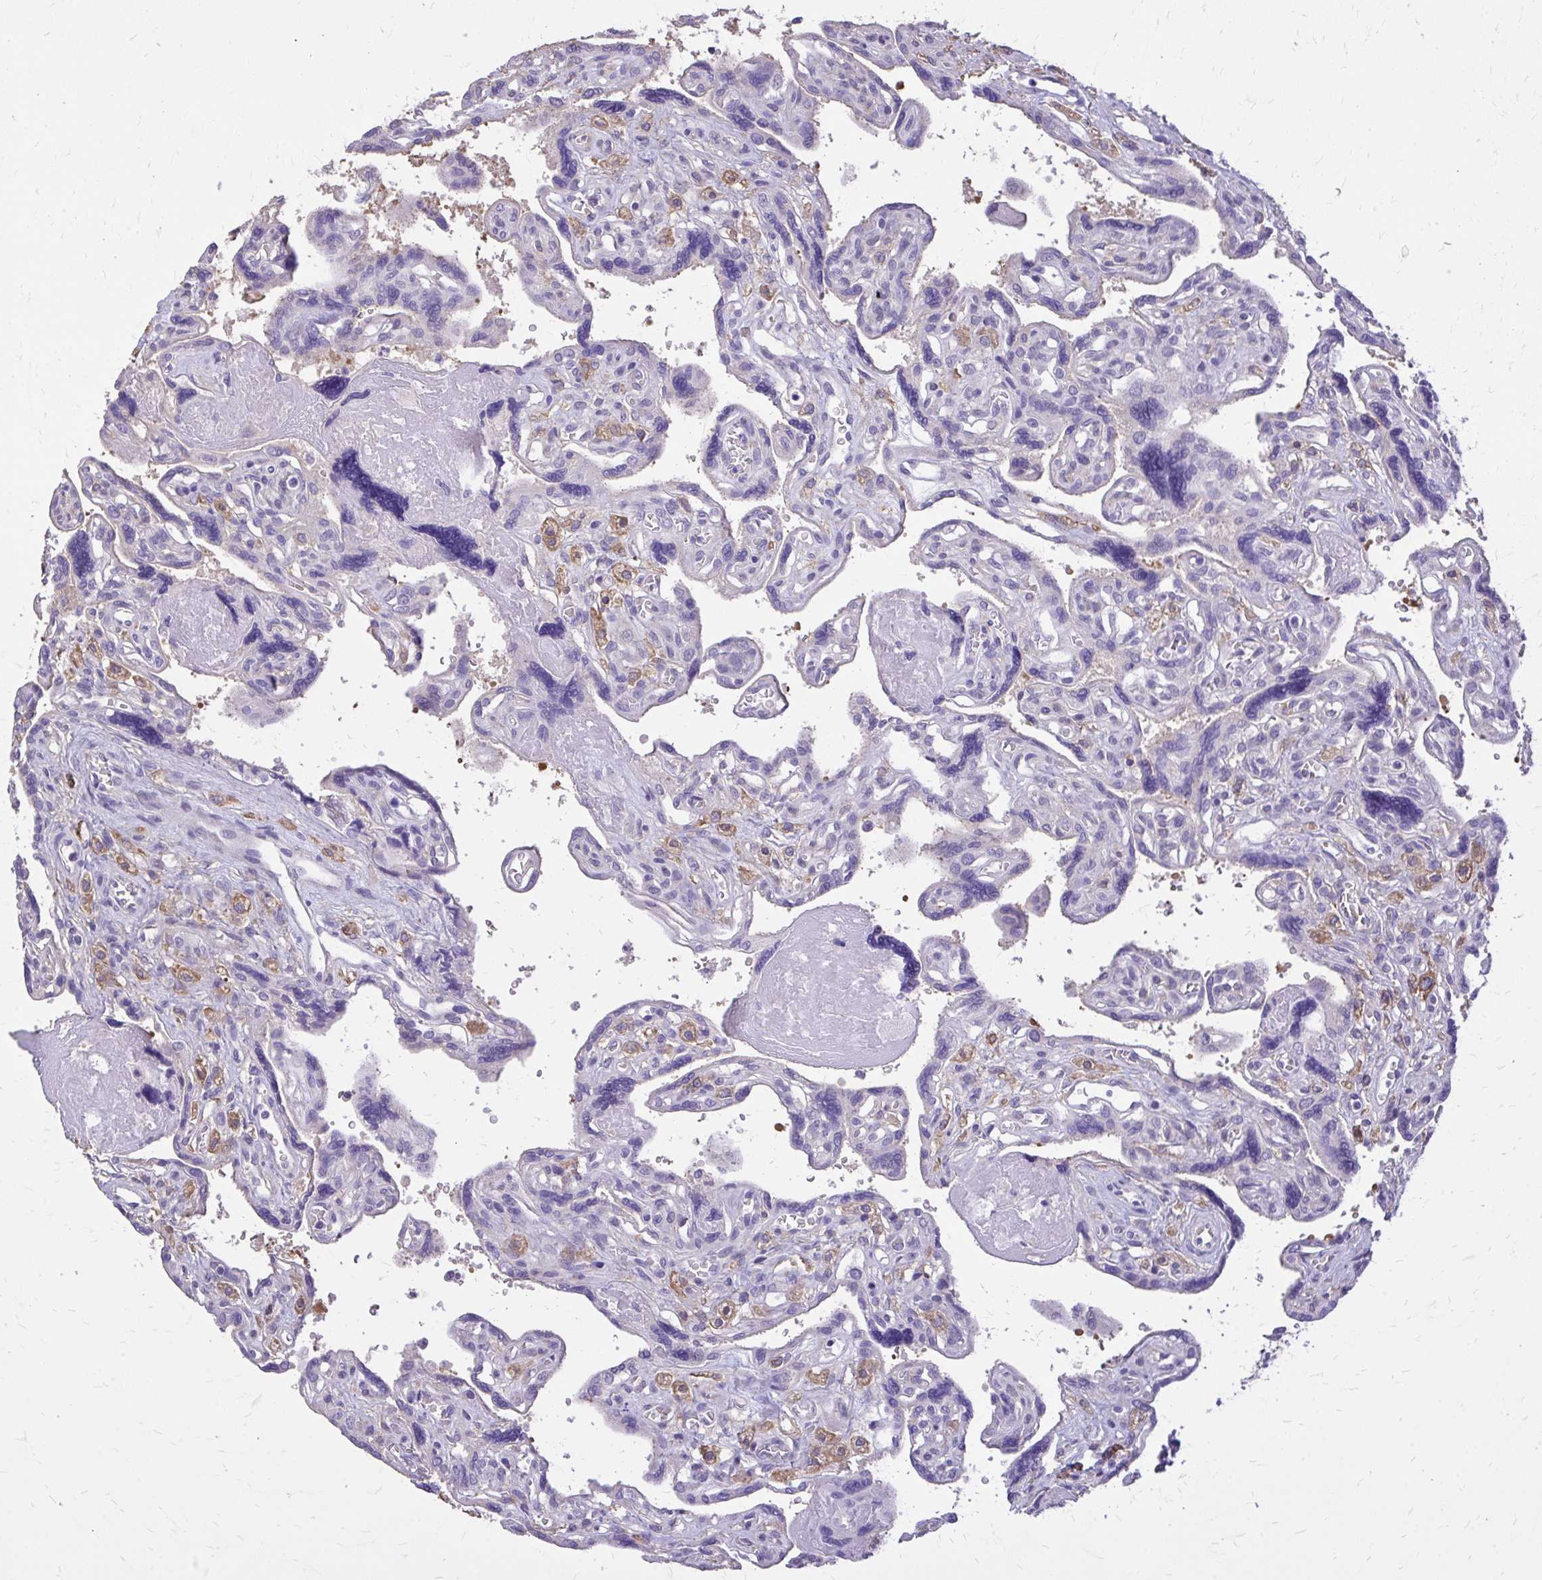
{"staining": {"intensity": "moderate", "quantity": "<25%", "location": "cytoplasmic/membranous"}, "tissue": "placenta", "cell_type": "Decidual cells", "image_type": "normal", "snomed": [{"axis": "morphology", "description": "Normal tissue, NOS"}, {"axis": "topography", "description": "Placenta"}], "caption": "Protein analysis of benign placenta exhibits moderate cytoplasmic/membranous staining in about <25% of decidual cells.", "gene": "EPB41L1", "patient": {"sex": "female", "age": 39}}